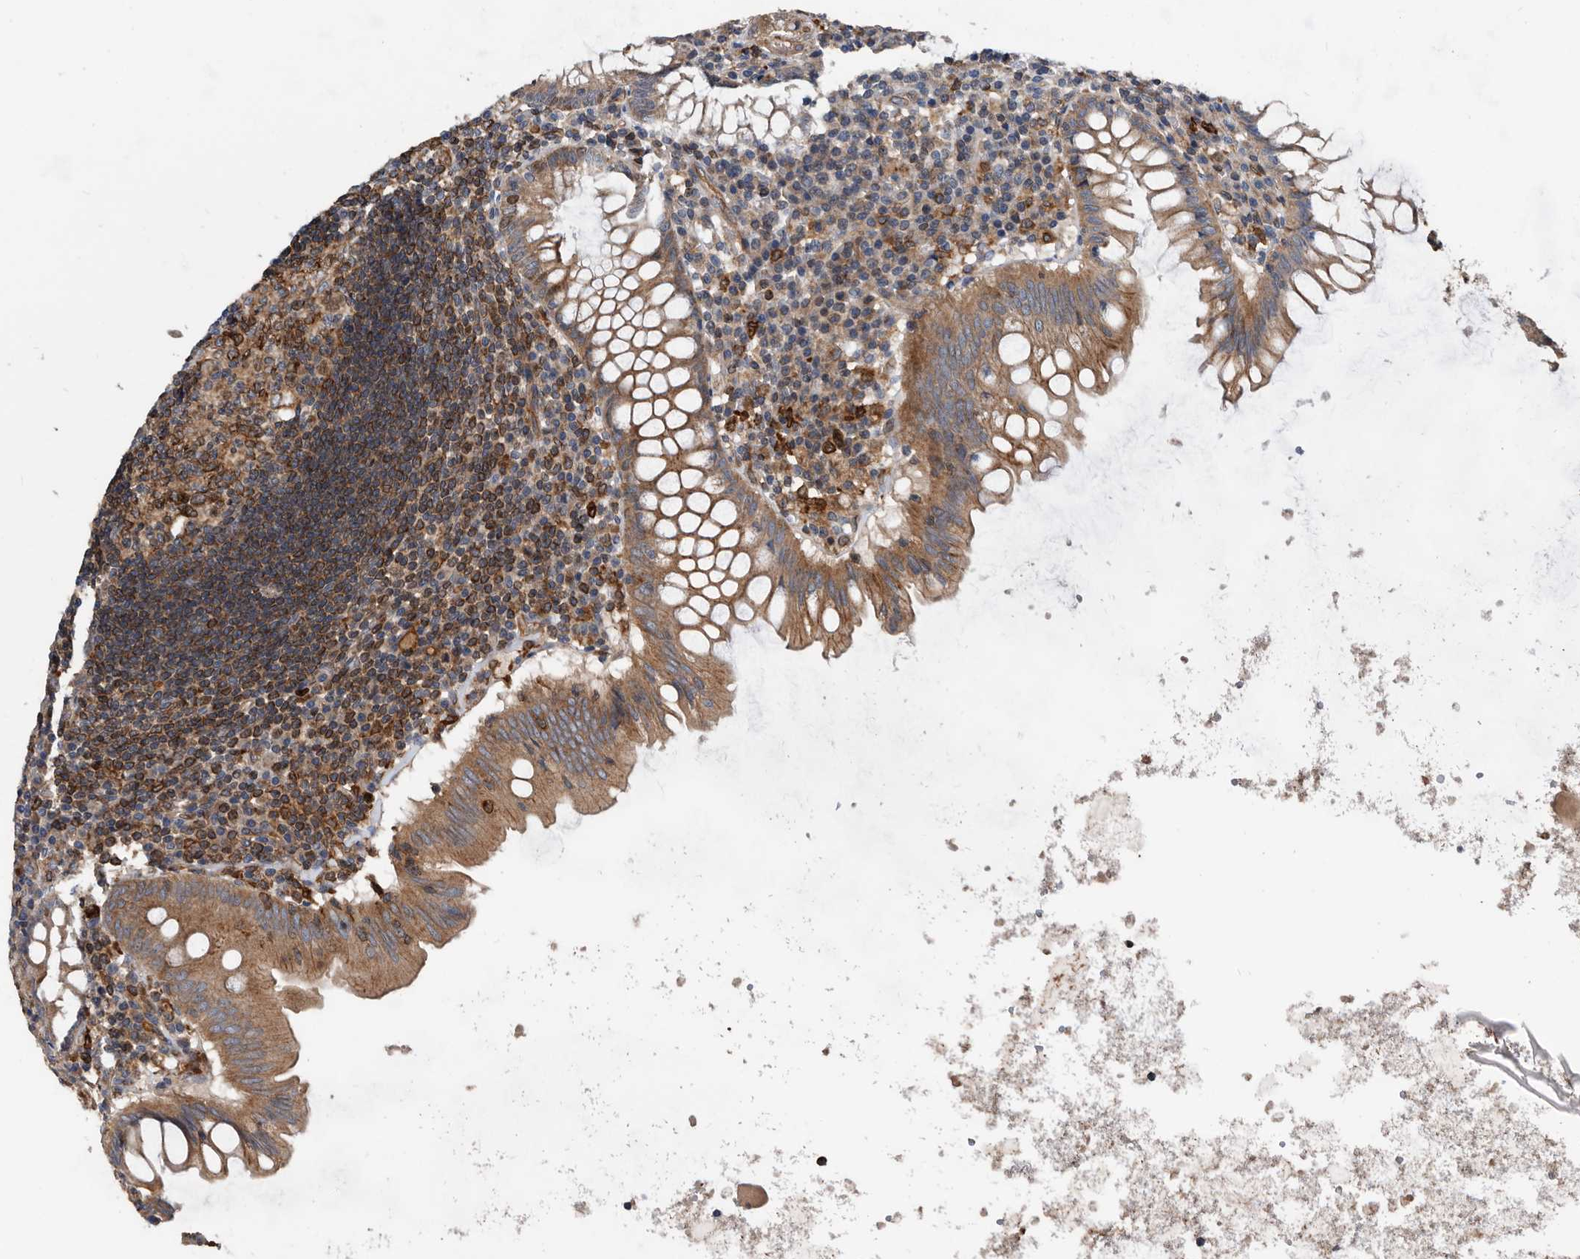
{"staining": {"intensity": "moderate", "quantity": ">75%", "location": "cytoplasmic/membranous"}, "tissue": "appendix", "cell_type": "Glandular cells", "image_type": "normal", "snomed": [{"axis": "morphology", "description": "Normal tissue, NOS"}, {"axis": "topography", "description": "Appendix"}], "caption": "Appendix stained with DAB immunohistochemistry (IHC) reveals medium levels of moderate cytoplasmic/membranous positivity in about >75% of glandular cells.", "gene": "ATAD2", "patient": {"sex": "female", "age": 54}}